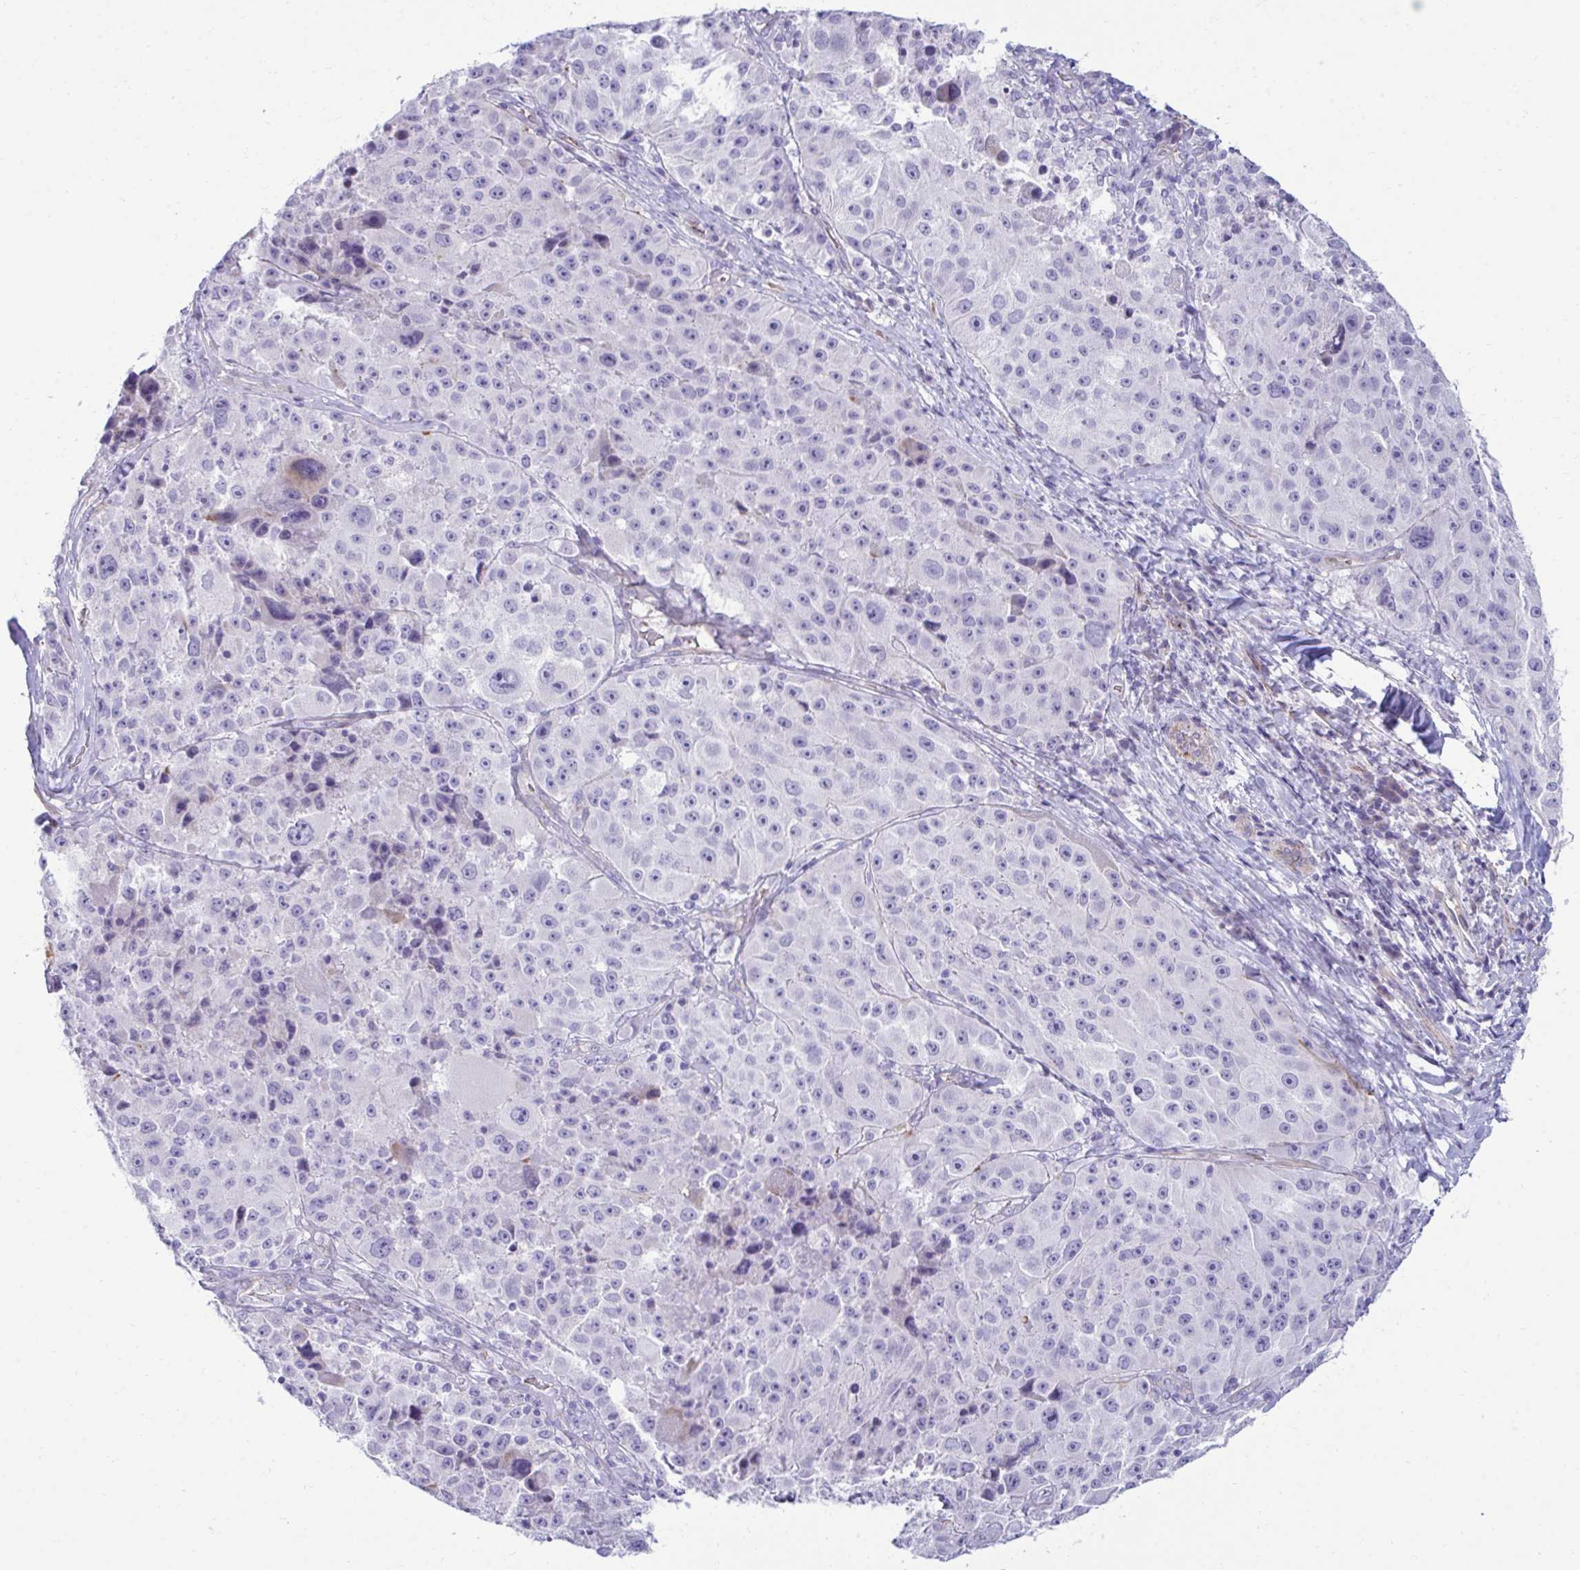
{"staining": {"intensity": "negative", "quantity": "none", "location": "none"}, "tissue": "melanoma", "cell_type": "Tumor cells", "image_type": "cancer", "snomed": [{"axis": "morphology", "description": "Malignant melanoma, Metastatic site"}, {"axis": "topography", "description": "Lymph node"}], "caption": "Immunohistochemistry (IHC) photomicrograph of human malignant melanoma (metastatic site) stained for a protein (brown), which exhibits no staining in tumor cells.", "gene": "UBL3", "patient": {"sex": "male", "age": 62}}